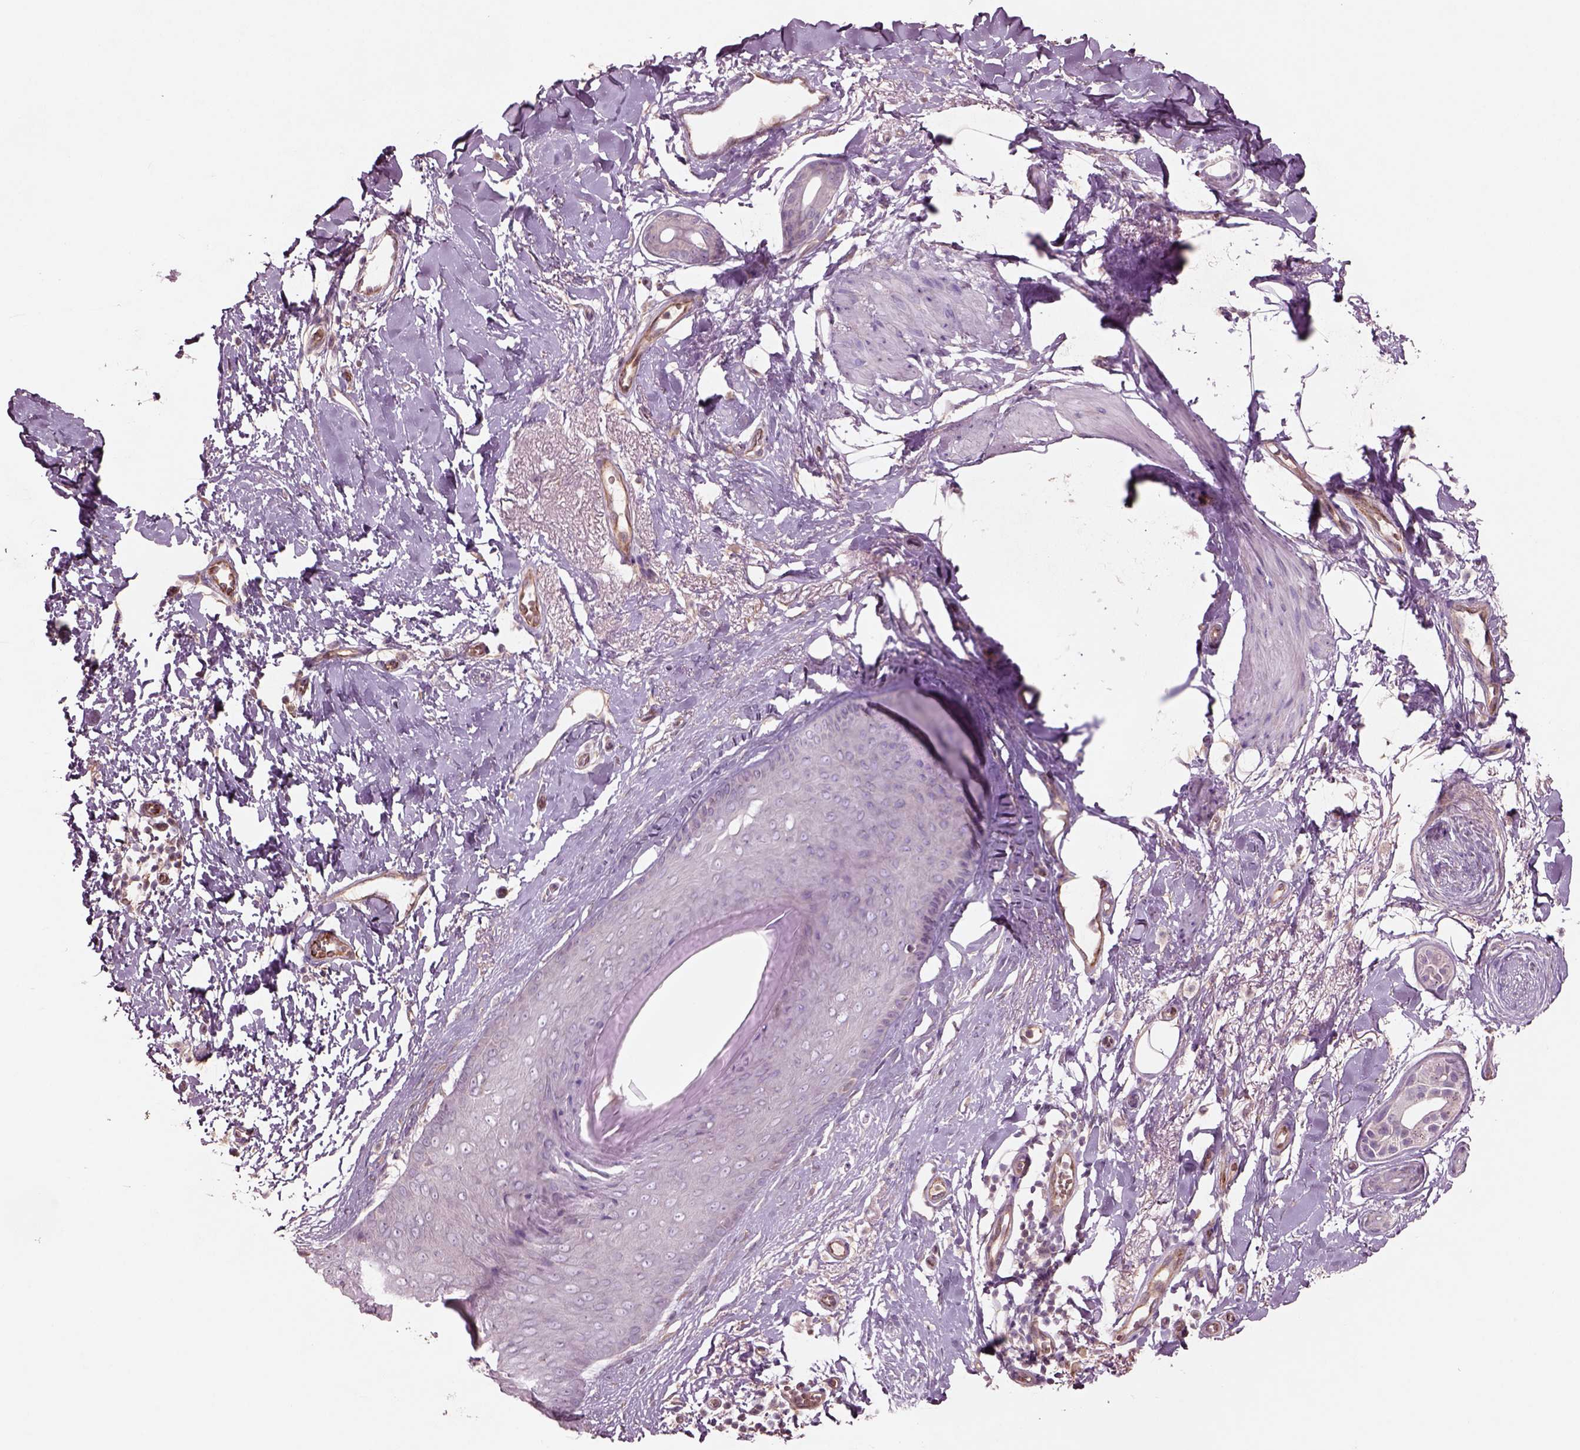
{"staining": {"intensity": "negative", "quantity": "none", "location": "none"}, "tissue": "skin cancer", "cell_type": "Tumor cells", "image_type": "cancer", "snomed": [{"axis": "morphology", "description": "Normal tissue, NOS"}, {"axis": "morphology", "description": "Basal cell carcinoma"}, {"axis": "topography", "description": "Skin"}], "caption": "This is a histopathology image of immunohistochemistry staining of skin cancer, which shows no expression in tumor cells.", "gene": "DUOXA2", "patient": {"sex": "male", "age": 84}}